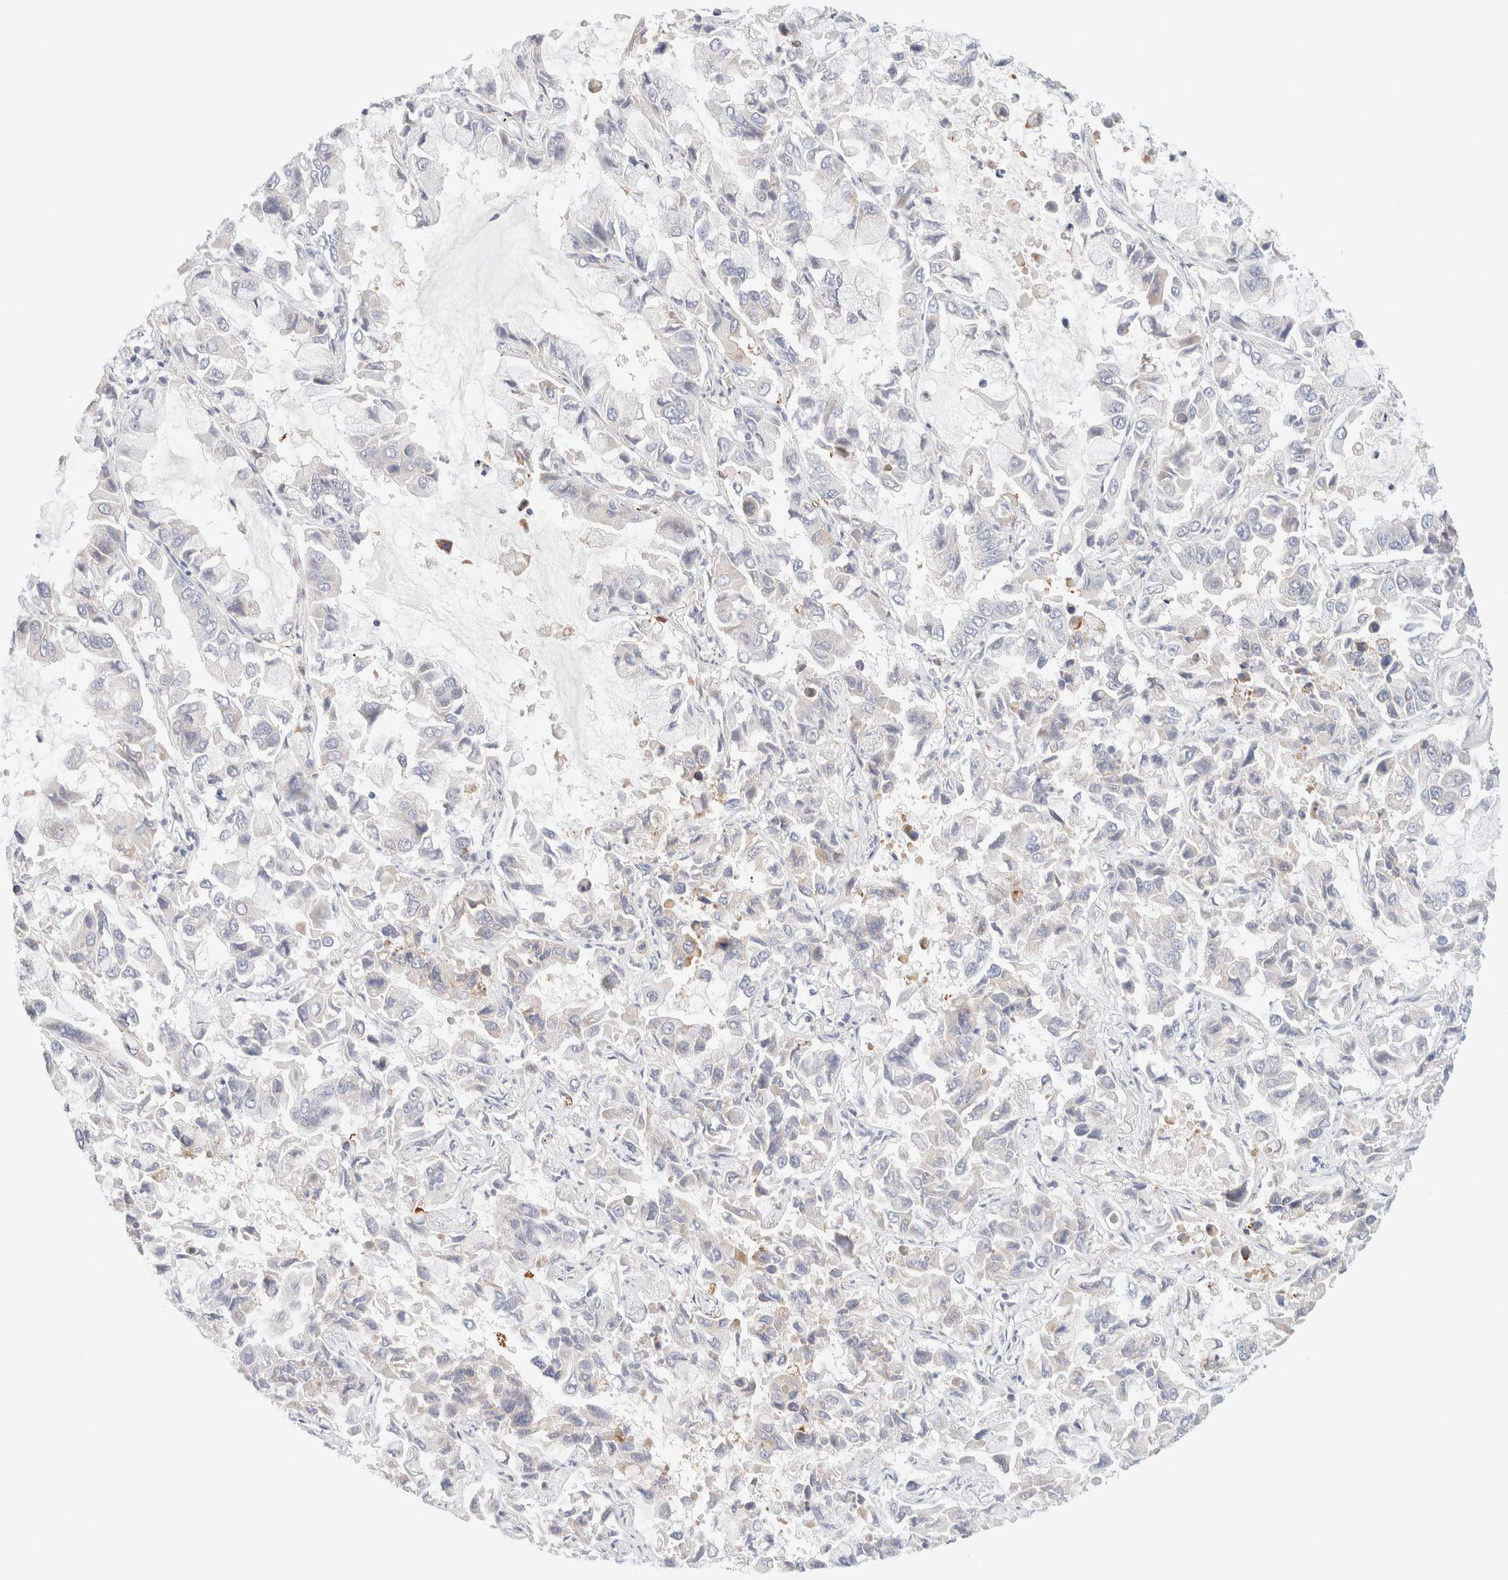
{"staining": {"intensity": "negative", "quantity": "none", "location": "none"}, "tissue": "lung cancer", "cell_type": "Tumor cells", "image_type": "cancer", "snomed": [{"axis": "morphology", "description": "Adenocarcinoma, NOS"}, {"axis": "topography", "description": "Lung"}], "caption": "Lung adenocarcinoma stained for a protein using immunohistochemistry exhibits no expression tumor cells.", "gene": "SLC25A48", "patient": {"sex": "male", "age": 64}}